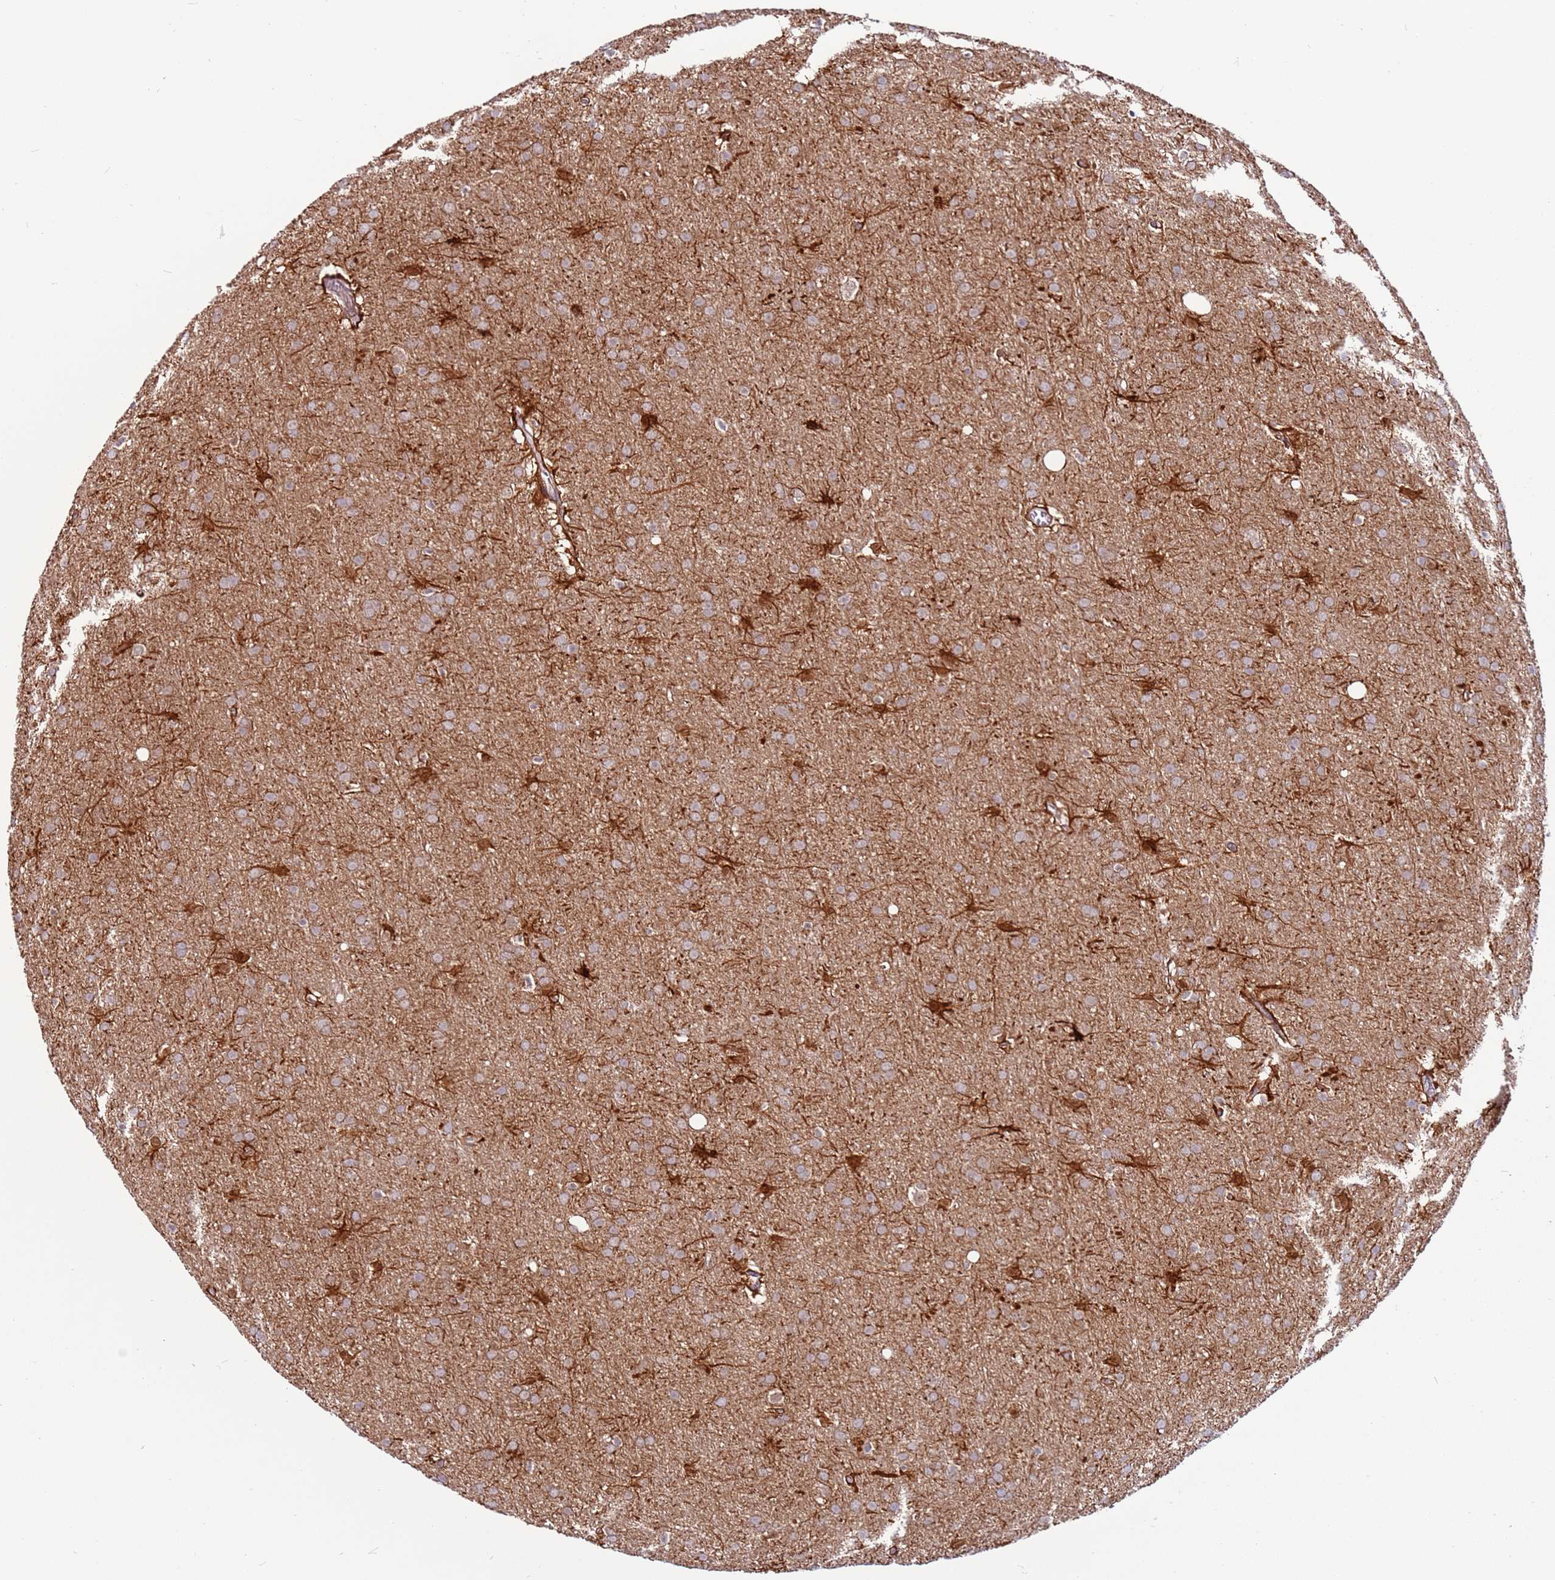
{"staining": {"intensity": "weak", "quantity": ">75%", "location": "cytoplasmic/membranous"}, "tissue": "glioma", "cell_type": "Tumor cells", "image_type": "cancer", "snomed": [{"axis": "morphology", "description": "Glioma, malignant, Low grade"}, {"axis": "topography", "description": "Brain"}], "caption": "A histopathology image showing weak cytoplasmic/membranous staining in about >75% of tumor cells in malignant glioma (low-grade), as visualized by brown immunohistochemical staining.", "gene": "MTG2", "patient": {"sex": "female", "age": 32}}